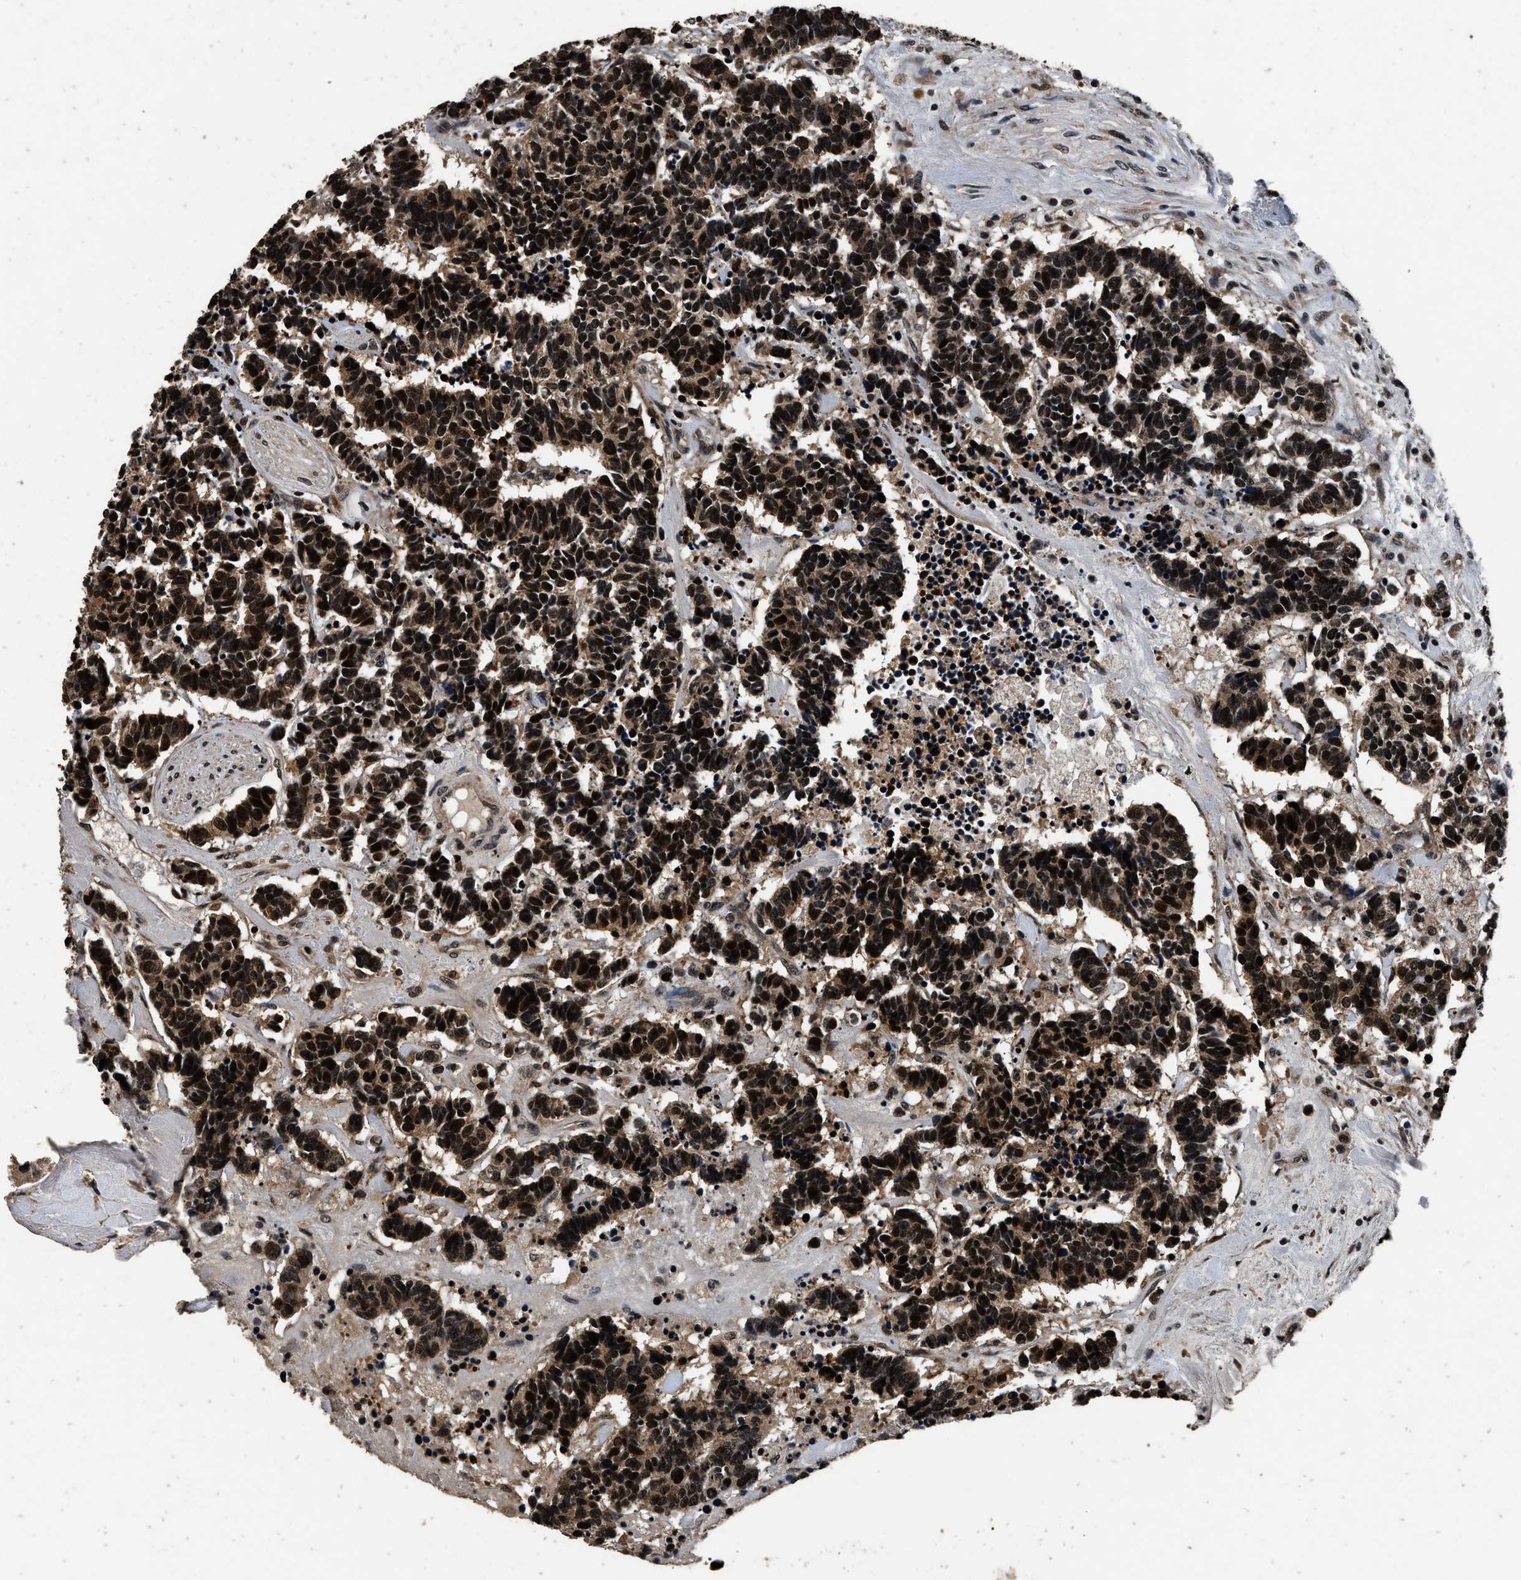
{"staining": {"intensity": "strong", "quantity": ">75%", "location": "nuclear"}, "tissue": "carcinoid", "cell_type": "Tumor cells", "image_type": "cancer", "snomed": [{"axis": "morphology", "description": "Carcinoma, NOS"}, {"axis": "morphology", "description": "Carcinoid, malignant, NOS"}, {"axis": "topography", "description": "Urinary bladder"}], "caption": "Protein staining of carcinoid tissue displays strong nuclear staining in about >75% of tumor cells. Nuclei are stained in blue.", "gene": "CSTF1", "patient": {"sex": "male", "age": 57}}